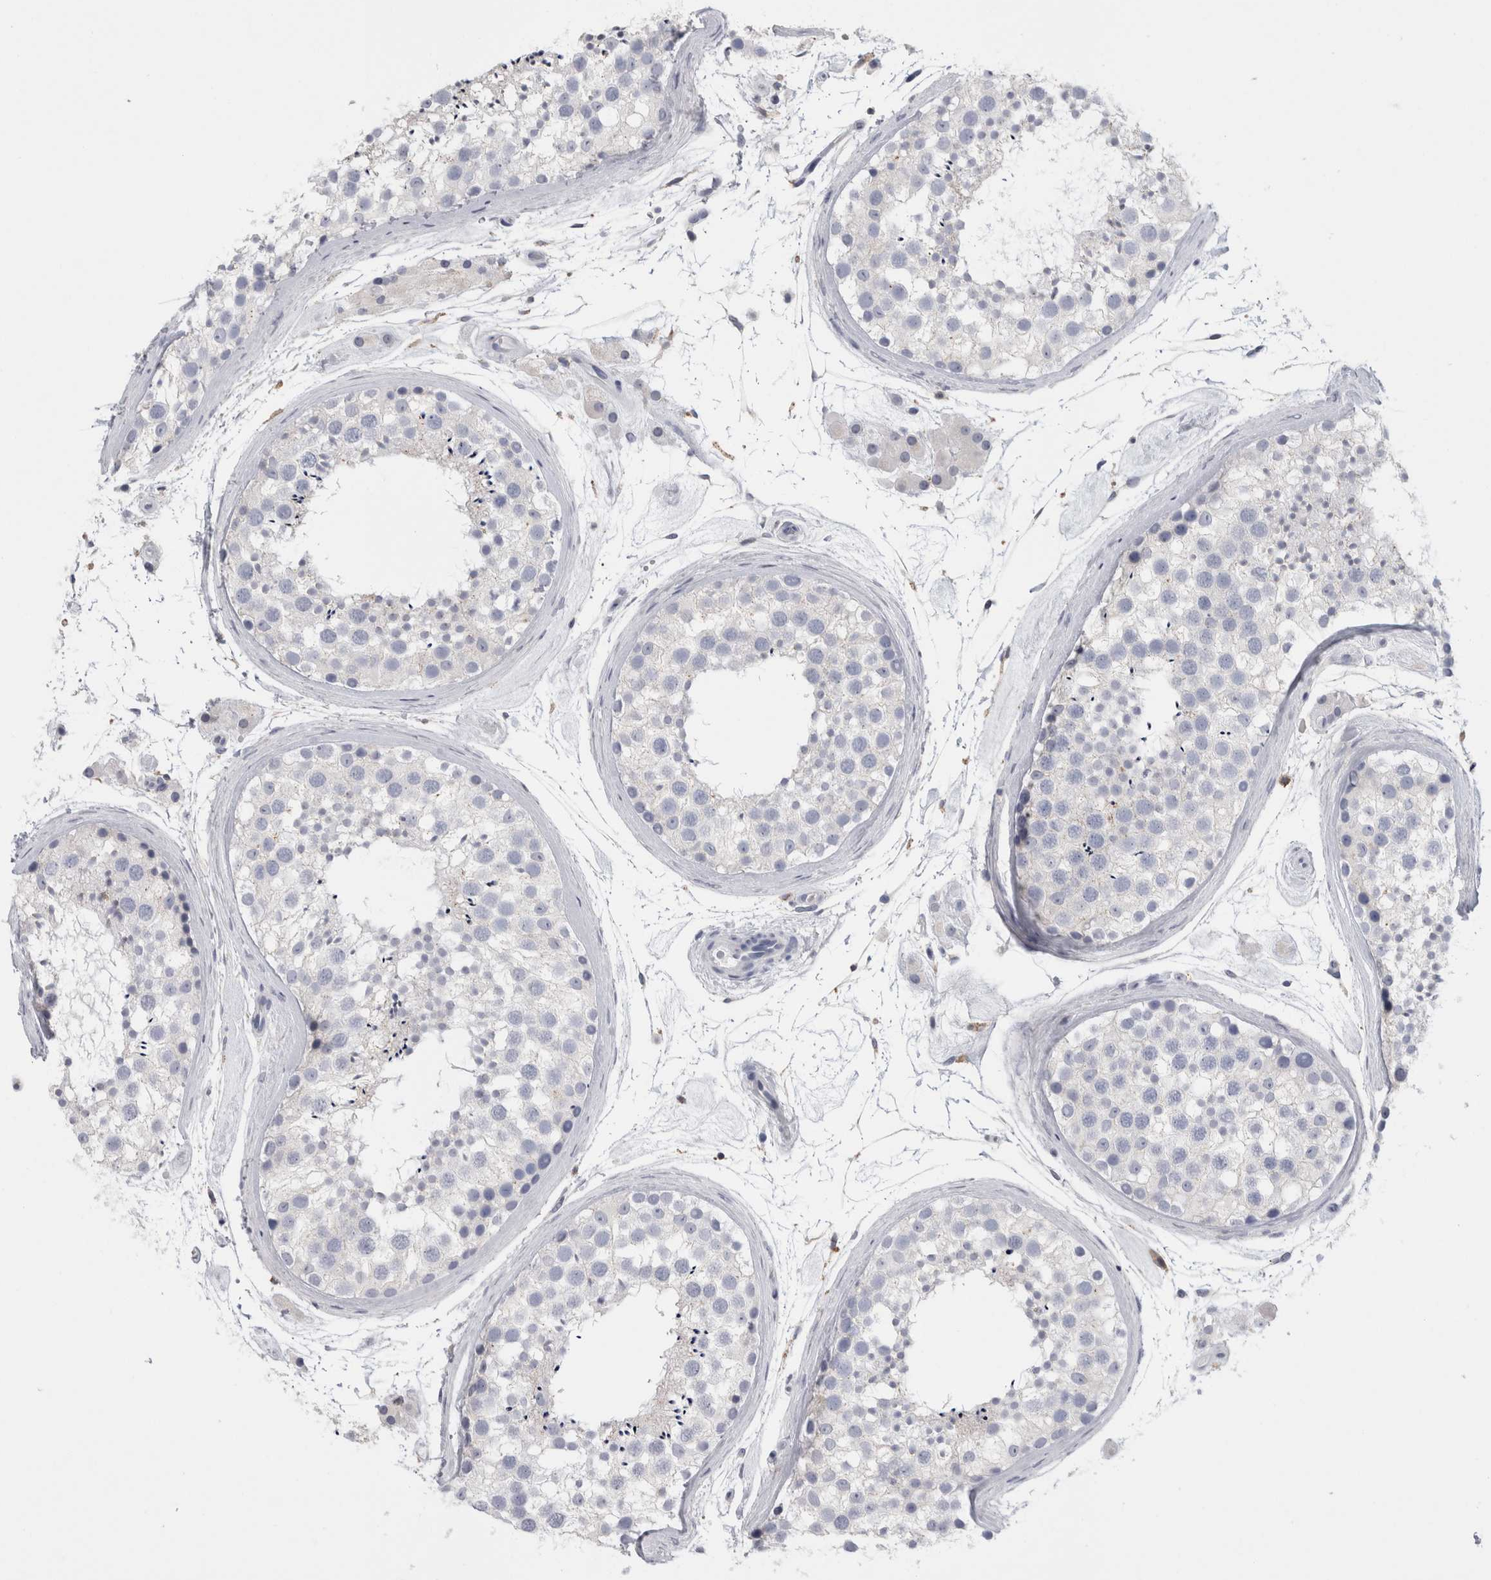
{"staining": {"intensity": "negative", "quantity": "none", "location": "none"}, "tissue": "testis", "cell_type": "Cells in seminiferous ducts", "image_type": "normal", "snomed": [{"axis": "morphology", "description": "Normal tissue, NOS"}, {"axis": "topography", "description": "Testis"}], "caption": "Photomicrograph shows no significant protein expression in cells in seminiferous ducts of normal testis. (Stains: DAB immunohistochemistry with hematoxylin counter stain, Microscopy: brightfield microscopy at high magnification).", "gene": "ANKFY1", "patient": {"sex": "male", "age": 46}}